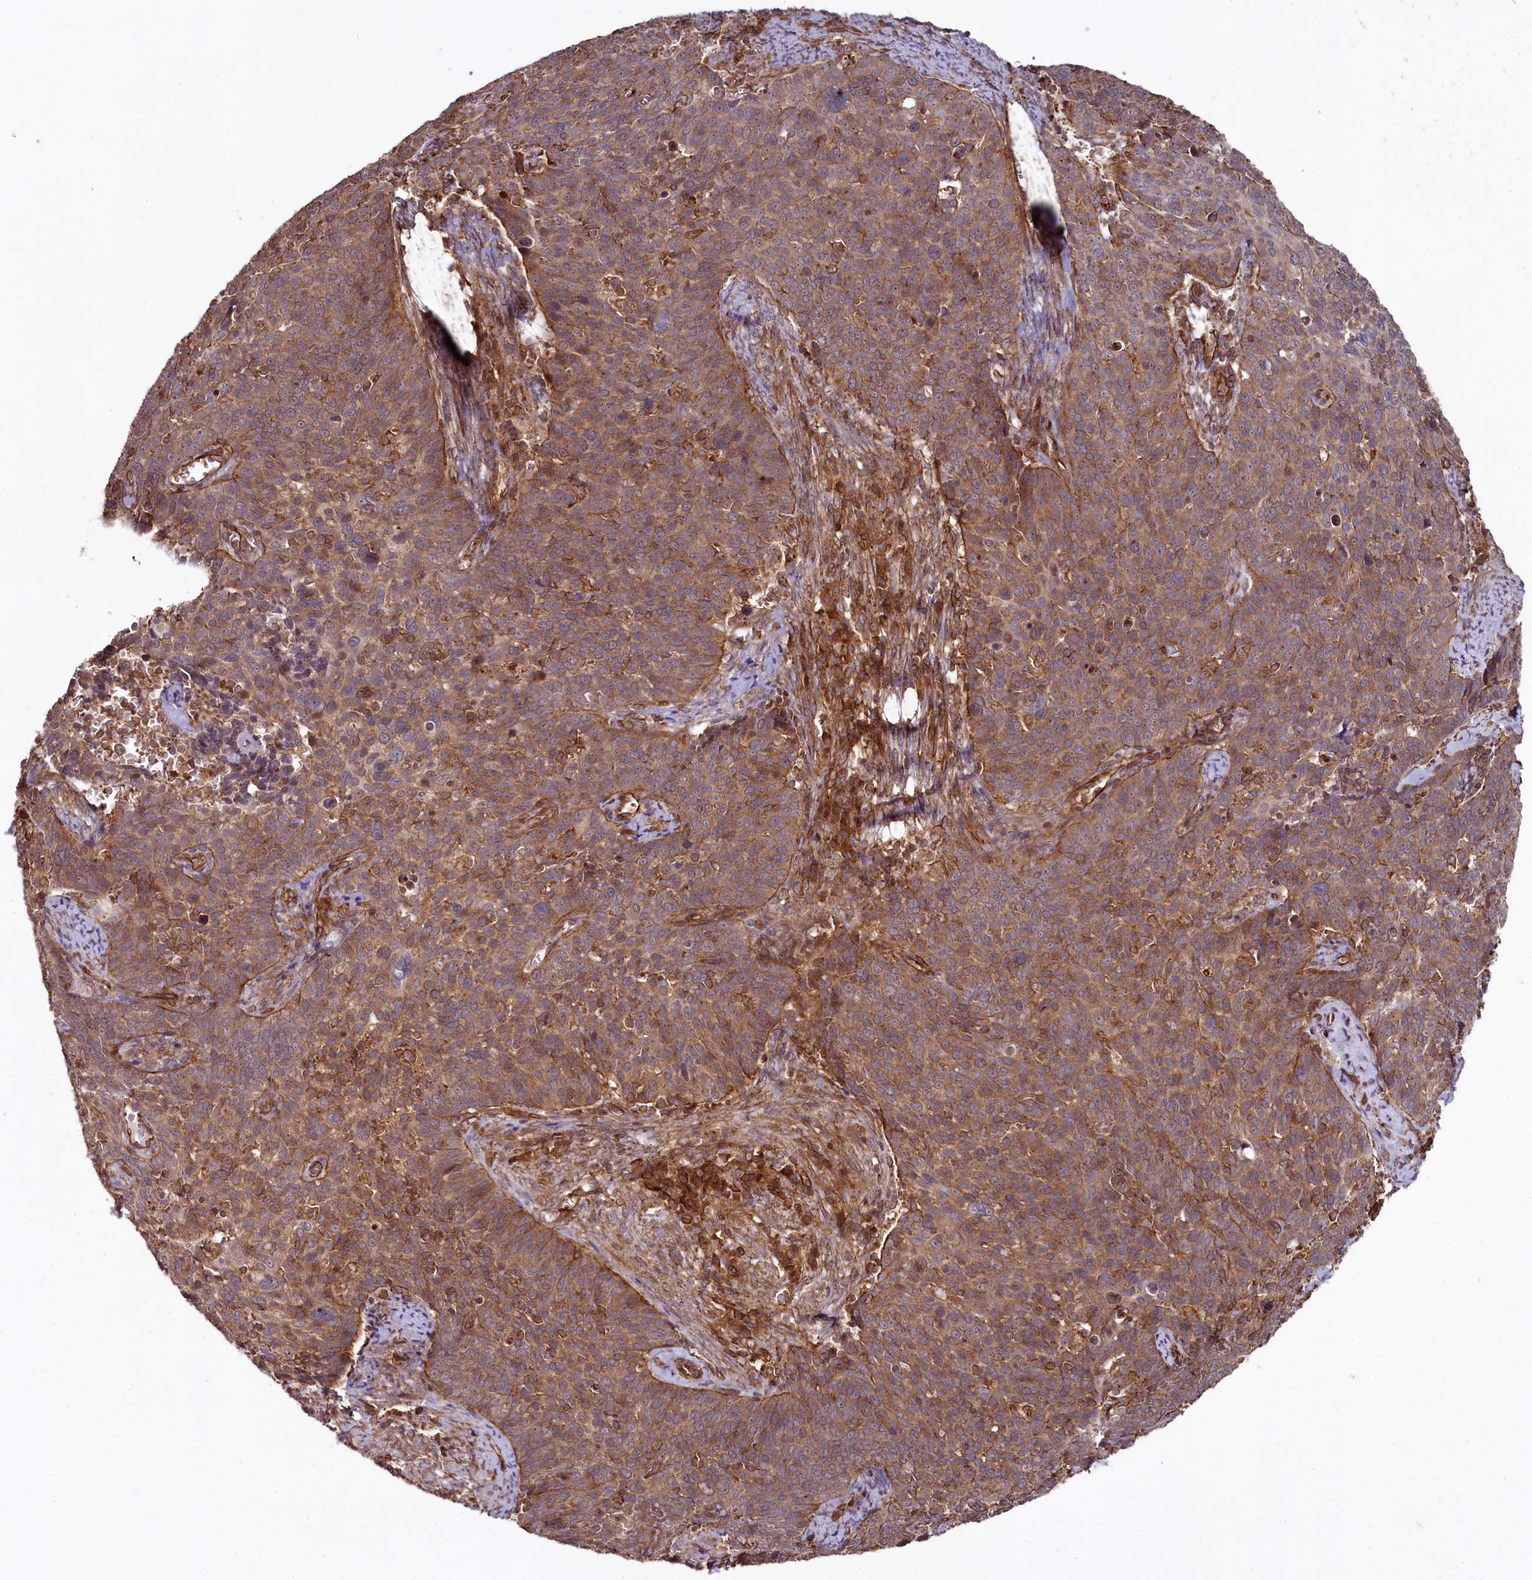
{"staining": {"intensity": "moderate", "quantity": ">75%", "location": "cytoplasmic/membranous"}, "tissue": "cervical cancer", "cell_type": "Tumor cells", "image_type": "cancer", "snomed": [{"axis": "morphology", "description": "Squamous cell carcinoma, NOS"}, {"axis": "topography", "description": "Cervix"}], "caption": "Cervical squamous cell carcinoma was stained to show a protein in brown. There is medium levels of moderate cytoplasmic/membranous staining in about >75% of tumor cells.", "gene": "SVIP", "patient": {"sex": "female", "age": 39}}